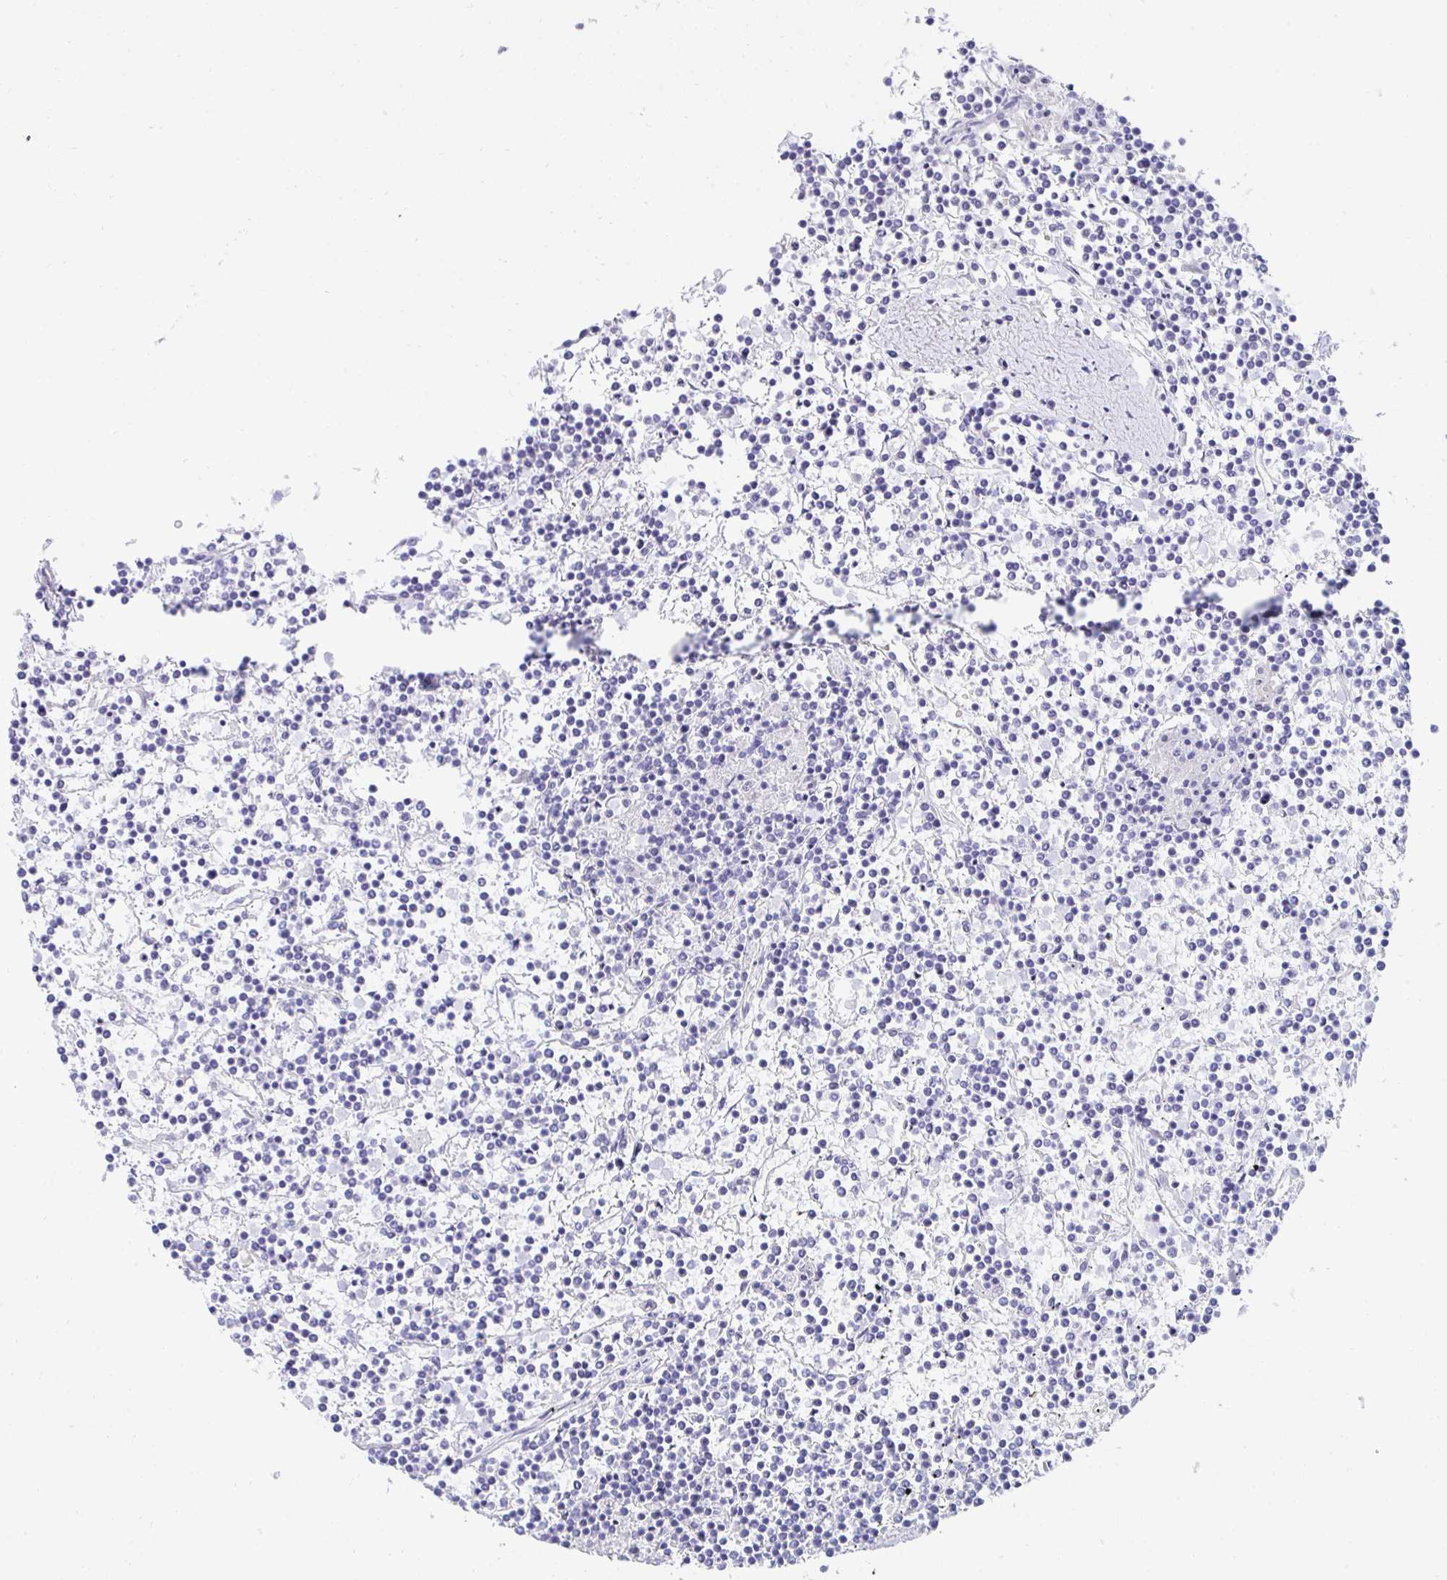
{"staining": {"intensity": "negative", "quantity": "none", "location": "none"}, "tissue": "lymphoma", "cell_type": "Tumor cells", "image_type": "cancer", "snomed": [{"axis": "morphology", "description": "Malignant lymphoma, non-Hodgkin's type, Low grade"}, {"axis": "topography", "description": "Spleen"}], "caption": "Immunohistochemistry (IHC) of human low-grade malignant lymphoma, non-Hodgkin's type displays no expression in tumor cells.", "gene": "PC", "patient": {"sex": "female", "age": 19}}